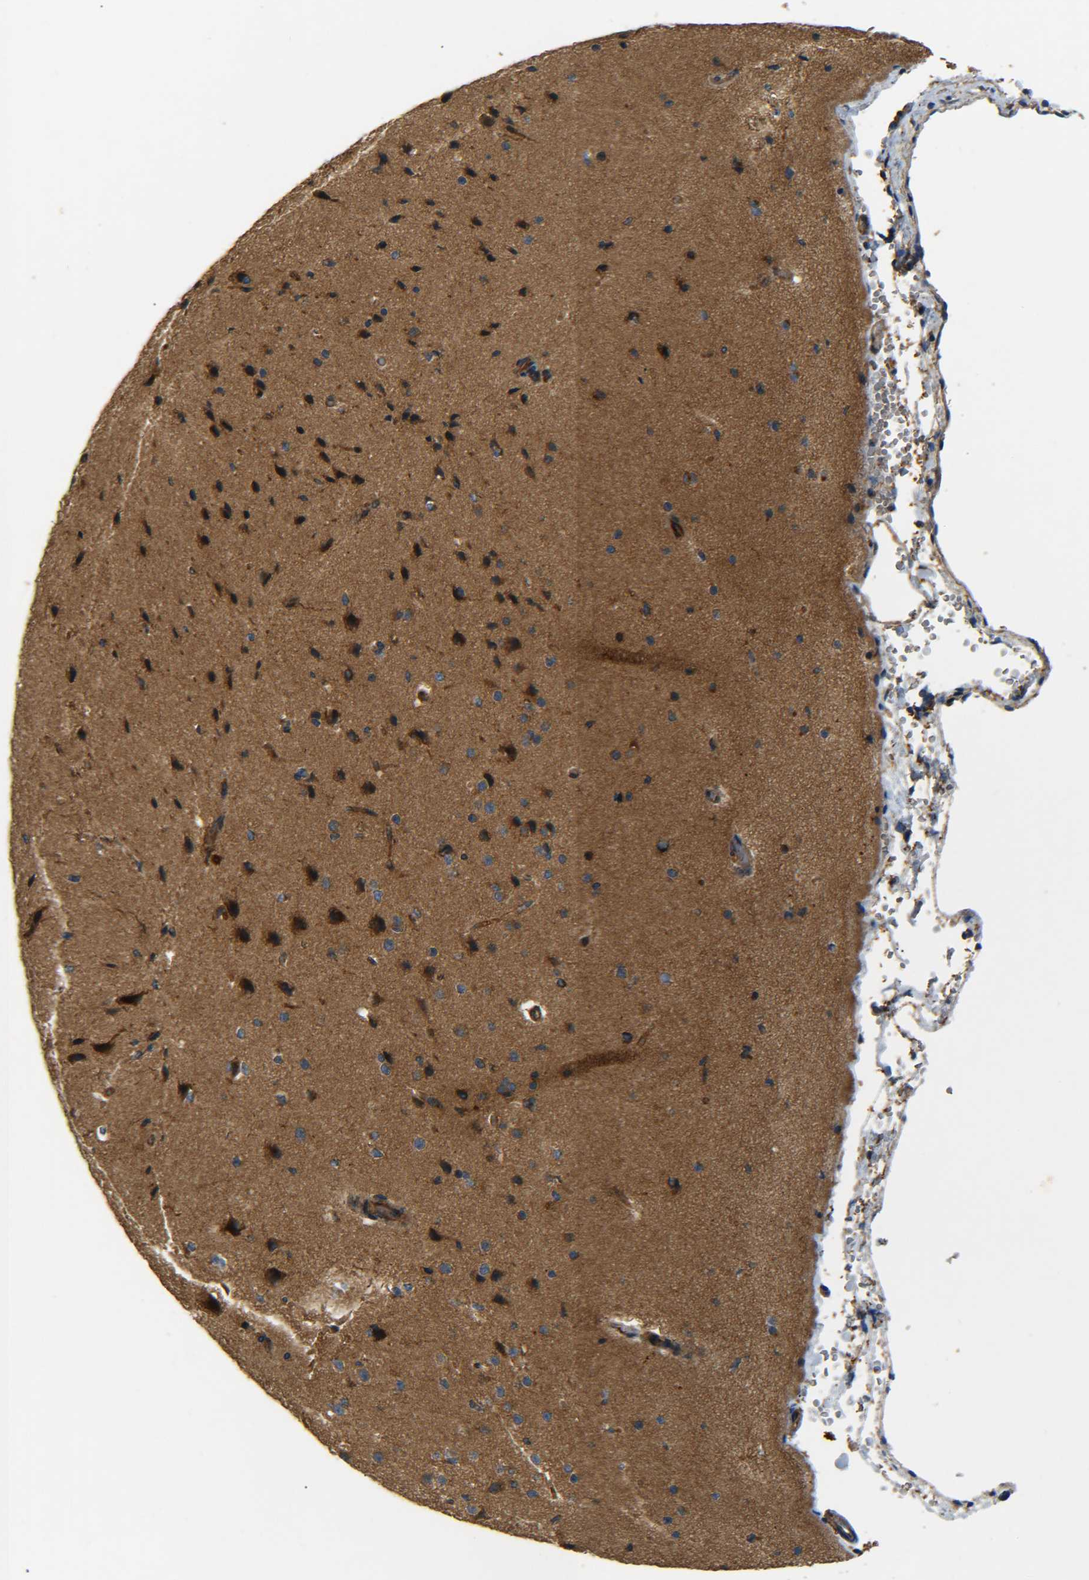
{"staining": {"intensity": "moderate", "quantity": ">75%", "location": "cytoplasmic/membranous"}, "tissue": "cerebral cortex", "cell_type": "Endothelial cells", "image_type": "normal", "snomed": [{"axis": "morphology", "description": "Normal tissue, NOS"}, {"axis": "morphology", "description": "Developmental malformation"}, {"axis": "topography", "description": "Cerebral cortex"}], "caption": "Endothelial cells demonstrate moderate cytoplasmic/membranous staining in approximately >75% of cells in benign cerebral cortex.", "gene": "LRCH3", "patient": {"sex": "female", "age": 30}}